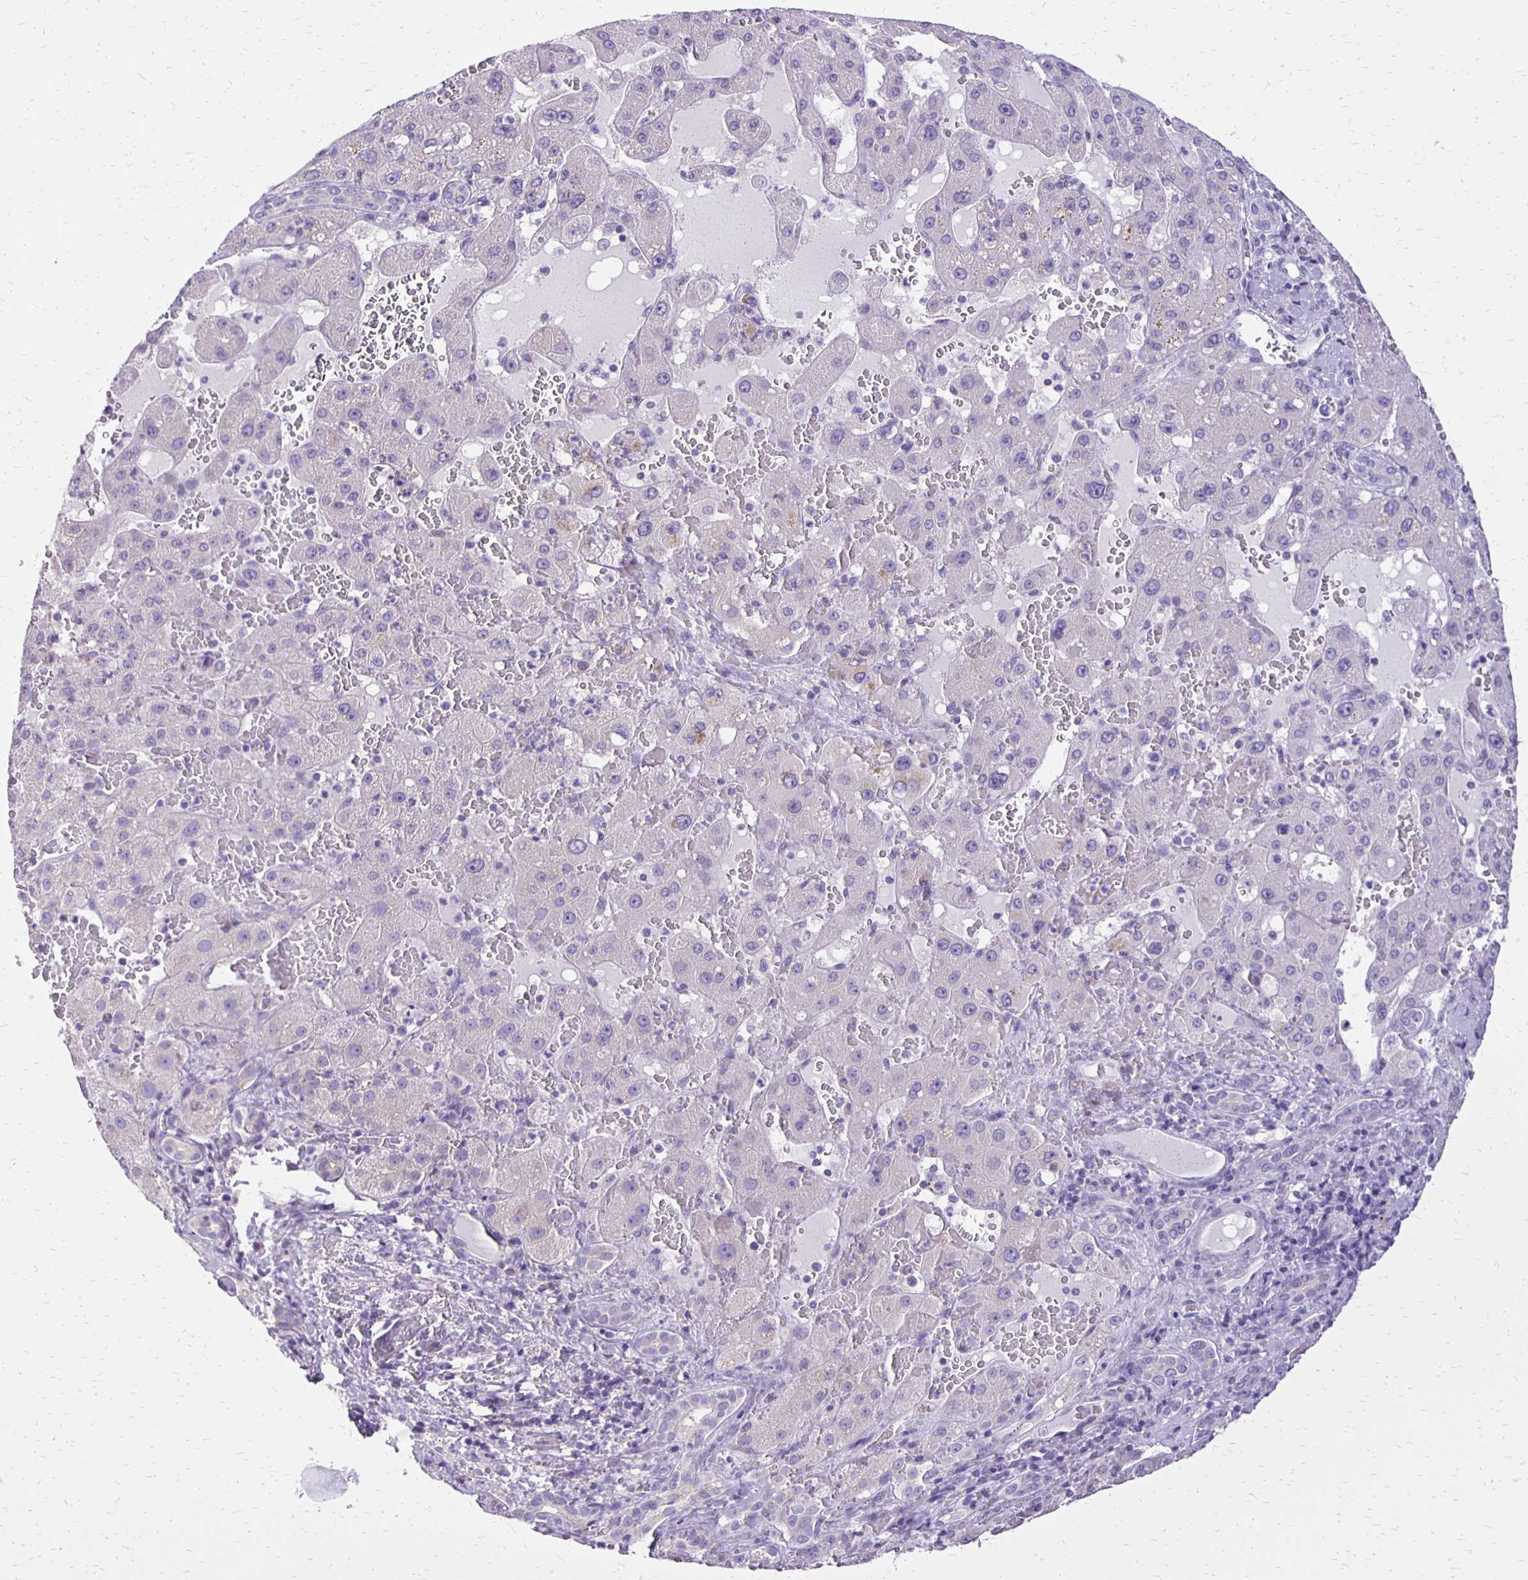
{"staining": {"intensity": "negative", "quantity": "none", "location": "none"}, "tissue": "liver cancer", "cell_type": "Tumor cells", "image_type": "cancer", "snomed": [{"axis": "morphology", "description": "Carcinoma, Hepatocellular, NOS"}, {"axis": "topography", "description": "Liver"}], "caption": "Immunohistochemistry (IHC) photomicrograph of neoplastic tissue: liver cancer stained with DAB reveals no significant protein expression in tumor cells.", "gene": "ANKRD45", "patient": {"sex": "female", "age": 73}}